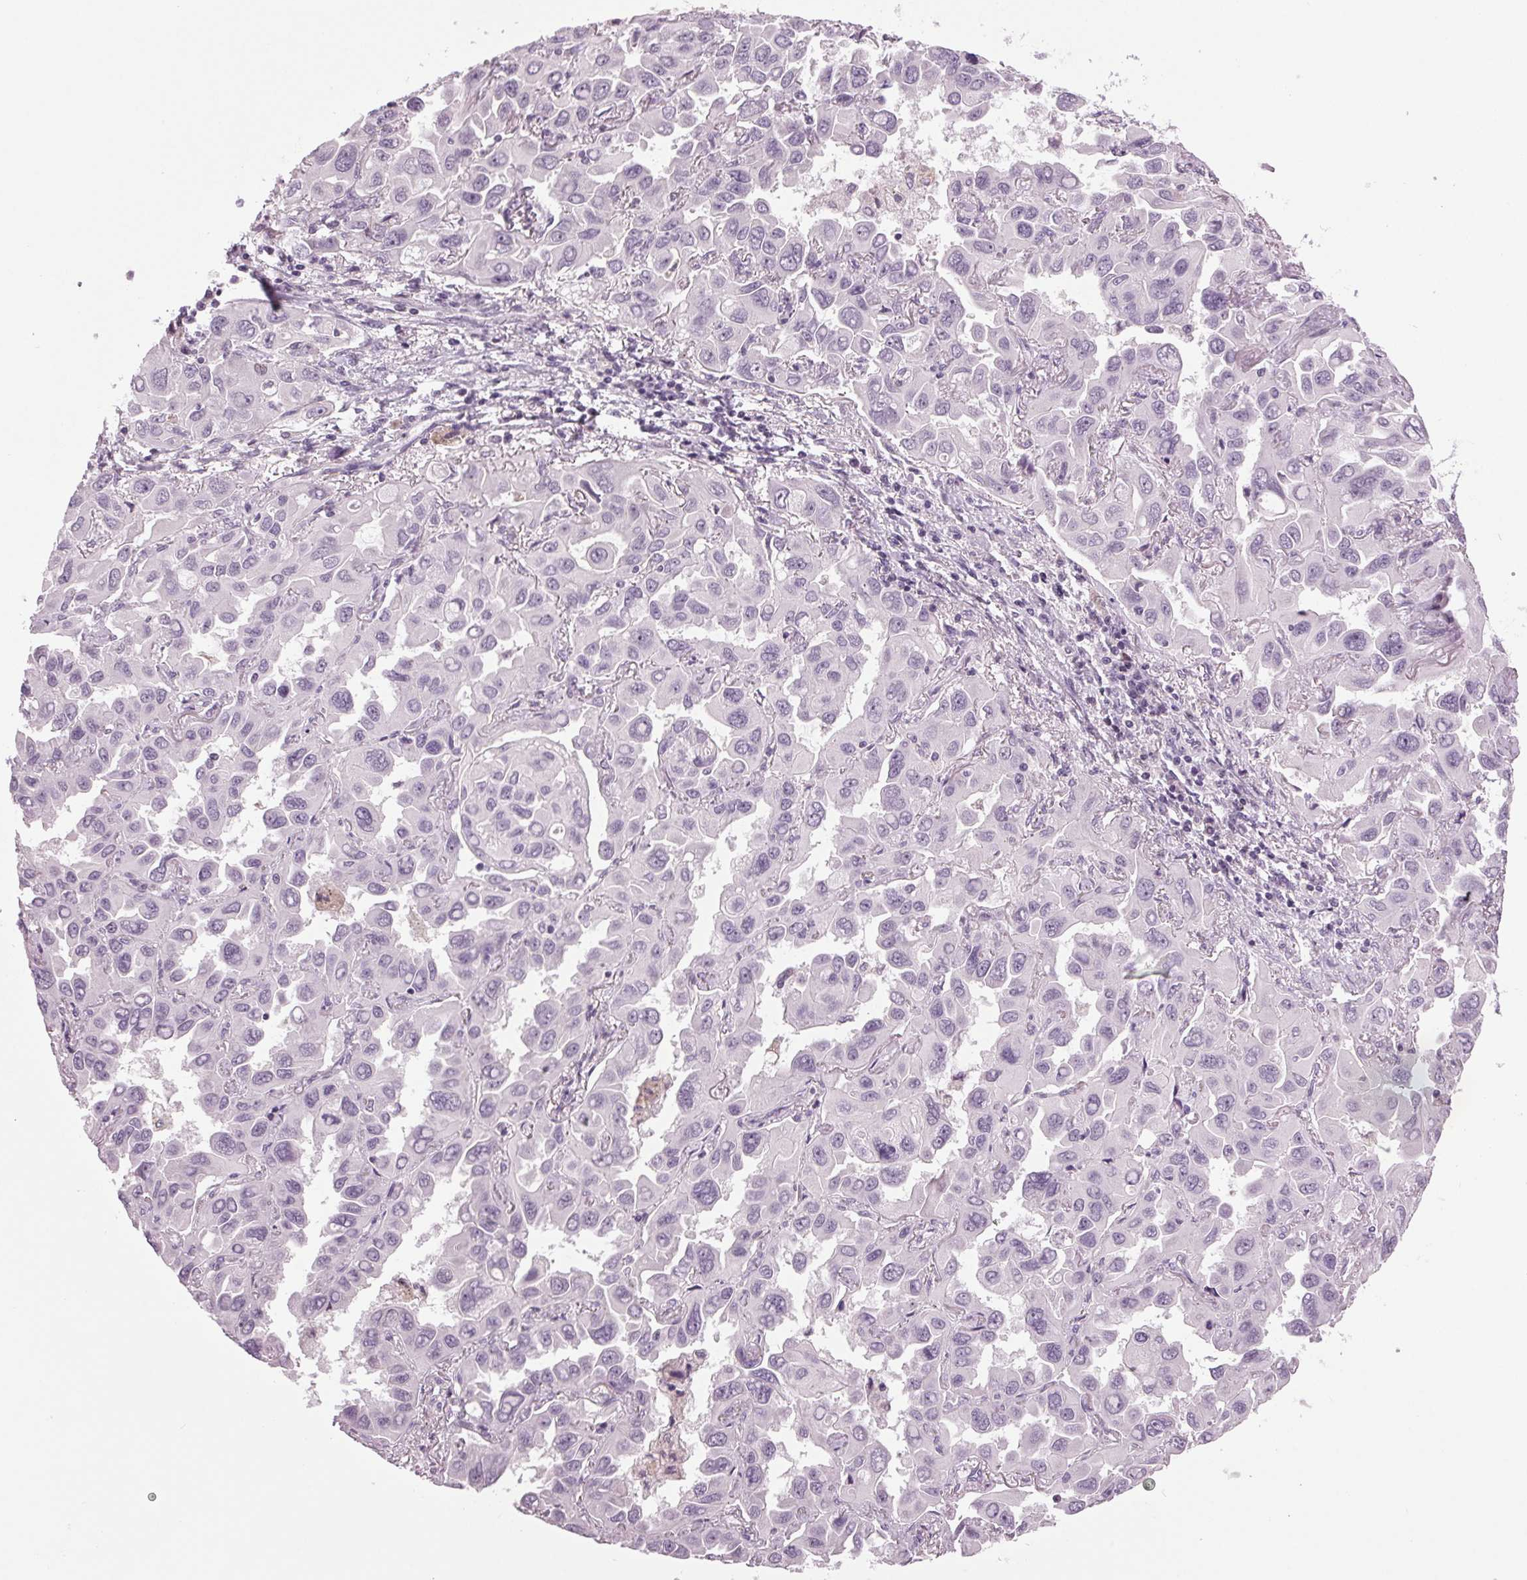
{"staining": {"intensity": "negative", "quantity": "none", "location": "none"}, "tissue": "lung cancer", "cell_type": "Tumor cells", "image_type": "cancer", "snomed": [{"axis": "morphology", "description": "Adenocarcinoma, NOS"}, {"axis": "topography", "description": "Lung"}], "caption": "High power microscopy histopathology image of an immunohistochemistry micrograph of lung cancer, revealing no significant expression in tumor cells.", "gene": "DNAH12", "patient": {"sex": "male", "age": 64}}